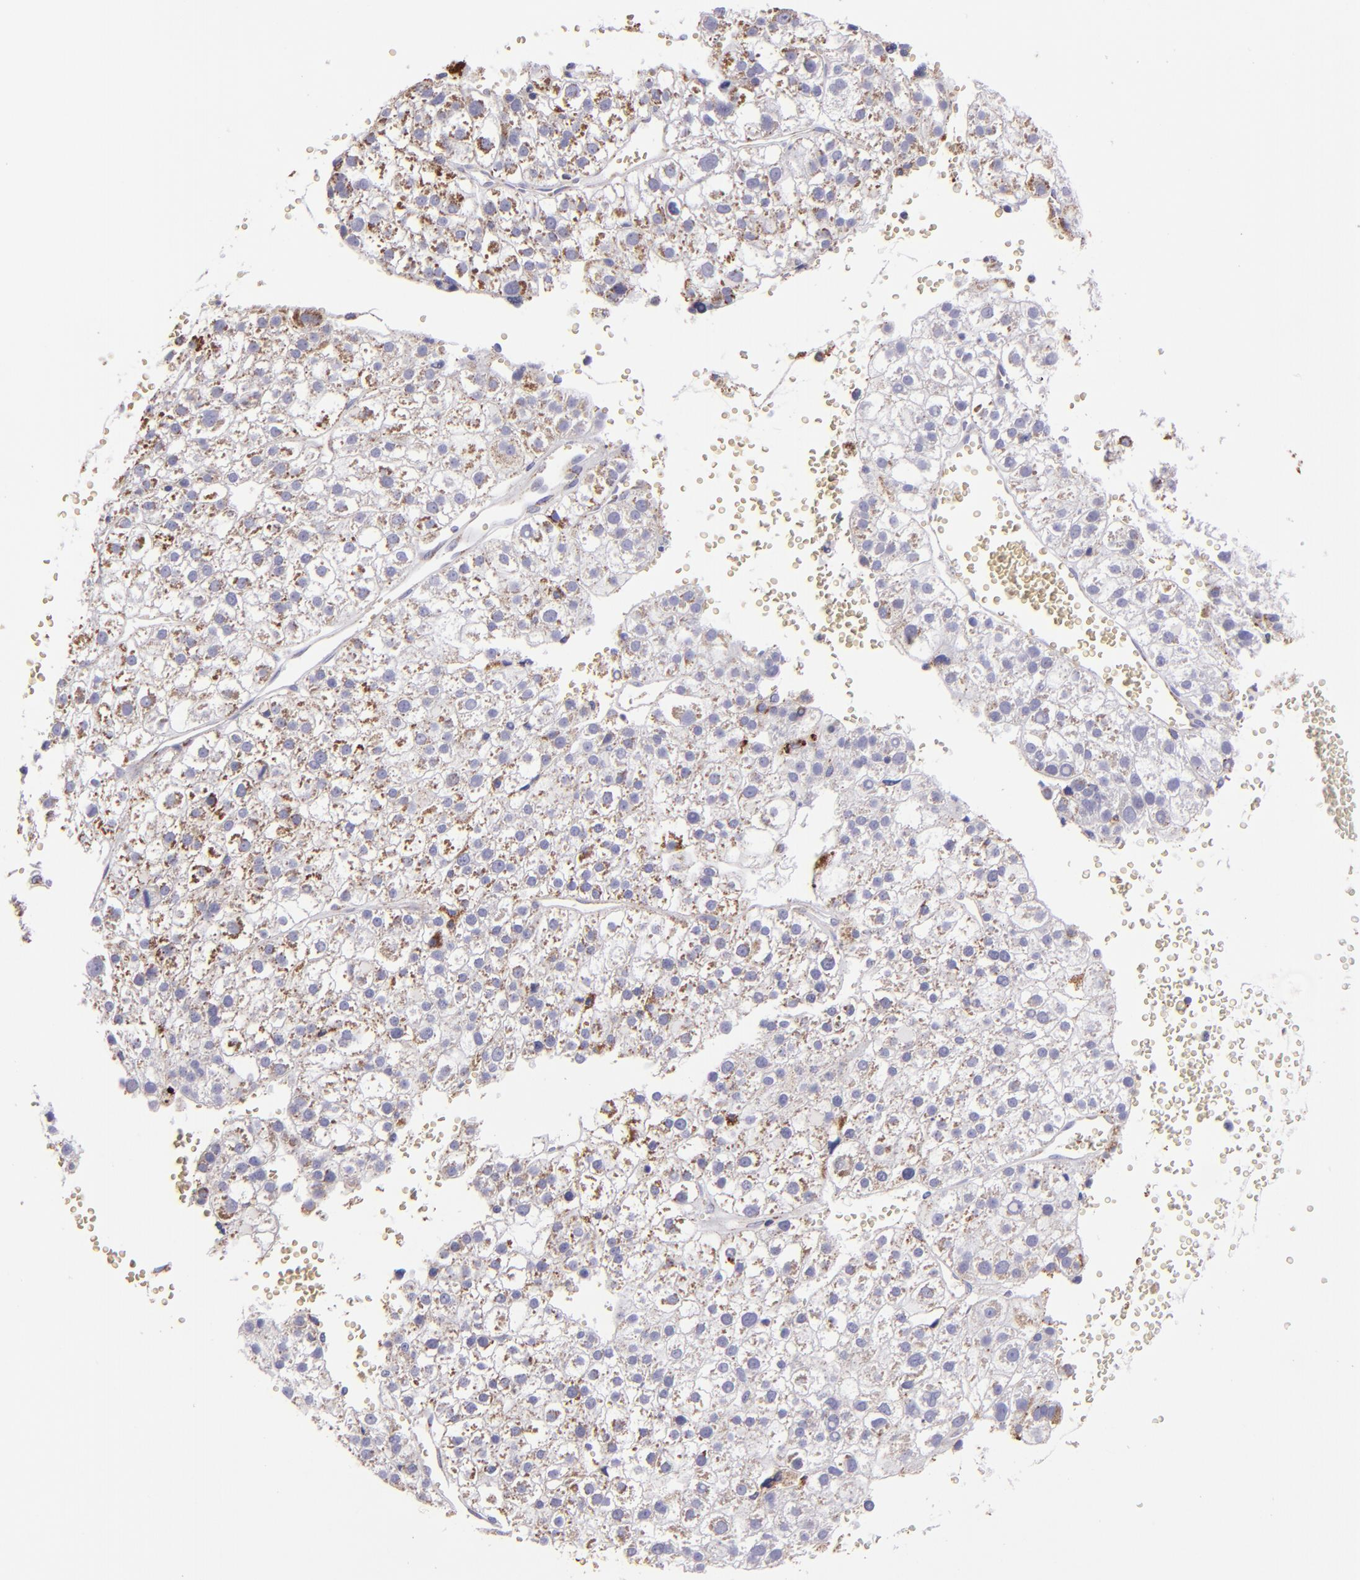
{"staining": {"intensity": "moderate", "quantity": ">75%", "location": "cytoplasmic/membranous"}, "tissue": "liver cancer", "cell_type": "Tumor cells", "image_type": "cancer", "snomed": [{"axis": "morphology", "description": "Carcinoma, Hepatocellular, NOS"}, {"axis": "topography", "description": "Liver"}], "caption": "This histopathology image displays liver hepatocellular carcinoma stained with immunohistochemistry to label a protein in brown. The cytoplasmic/membranous of tumor cells show moderate positivity for the protein. Nuclei are counter-stained blue.", "gene": "HSPD1", "patient": {"sex": "female", "age": 85}}